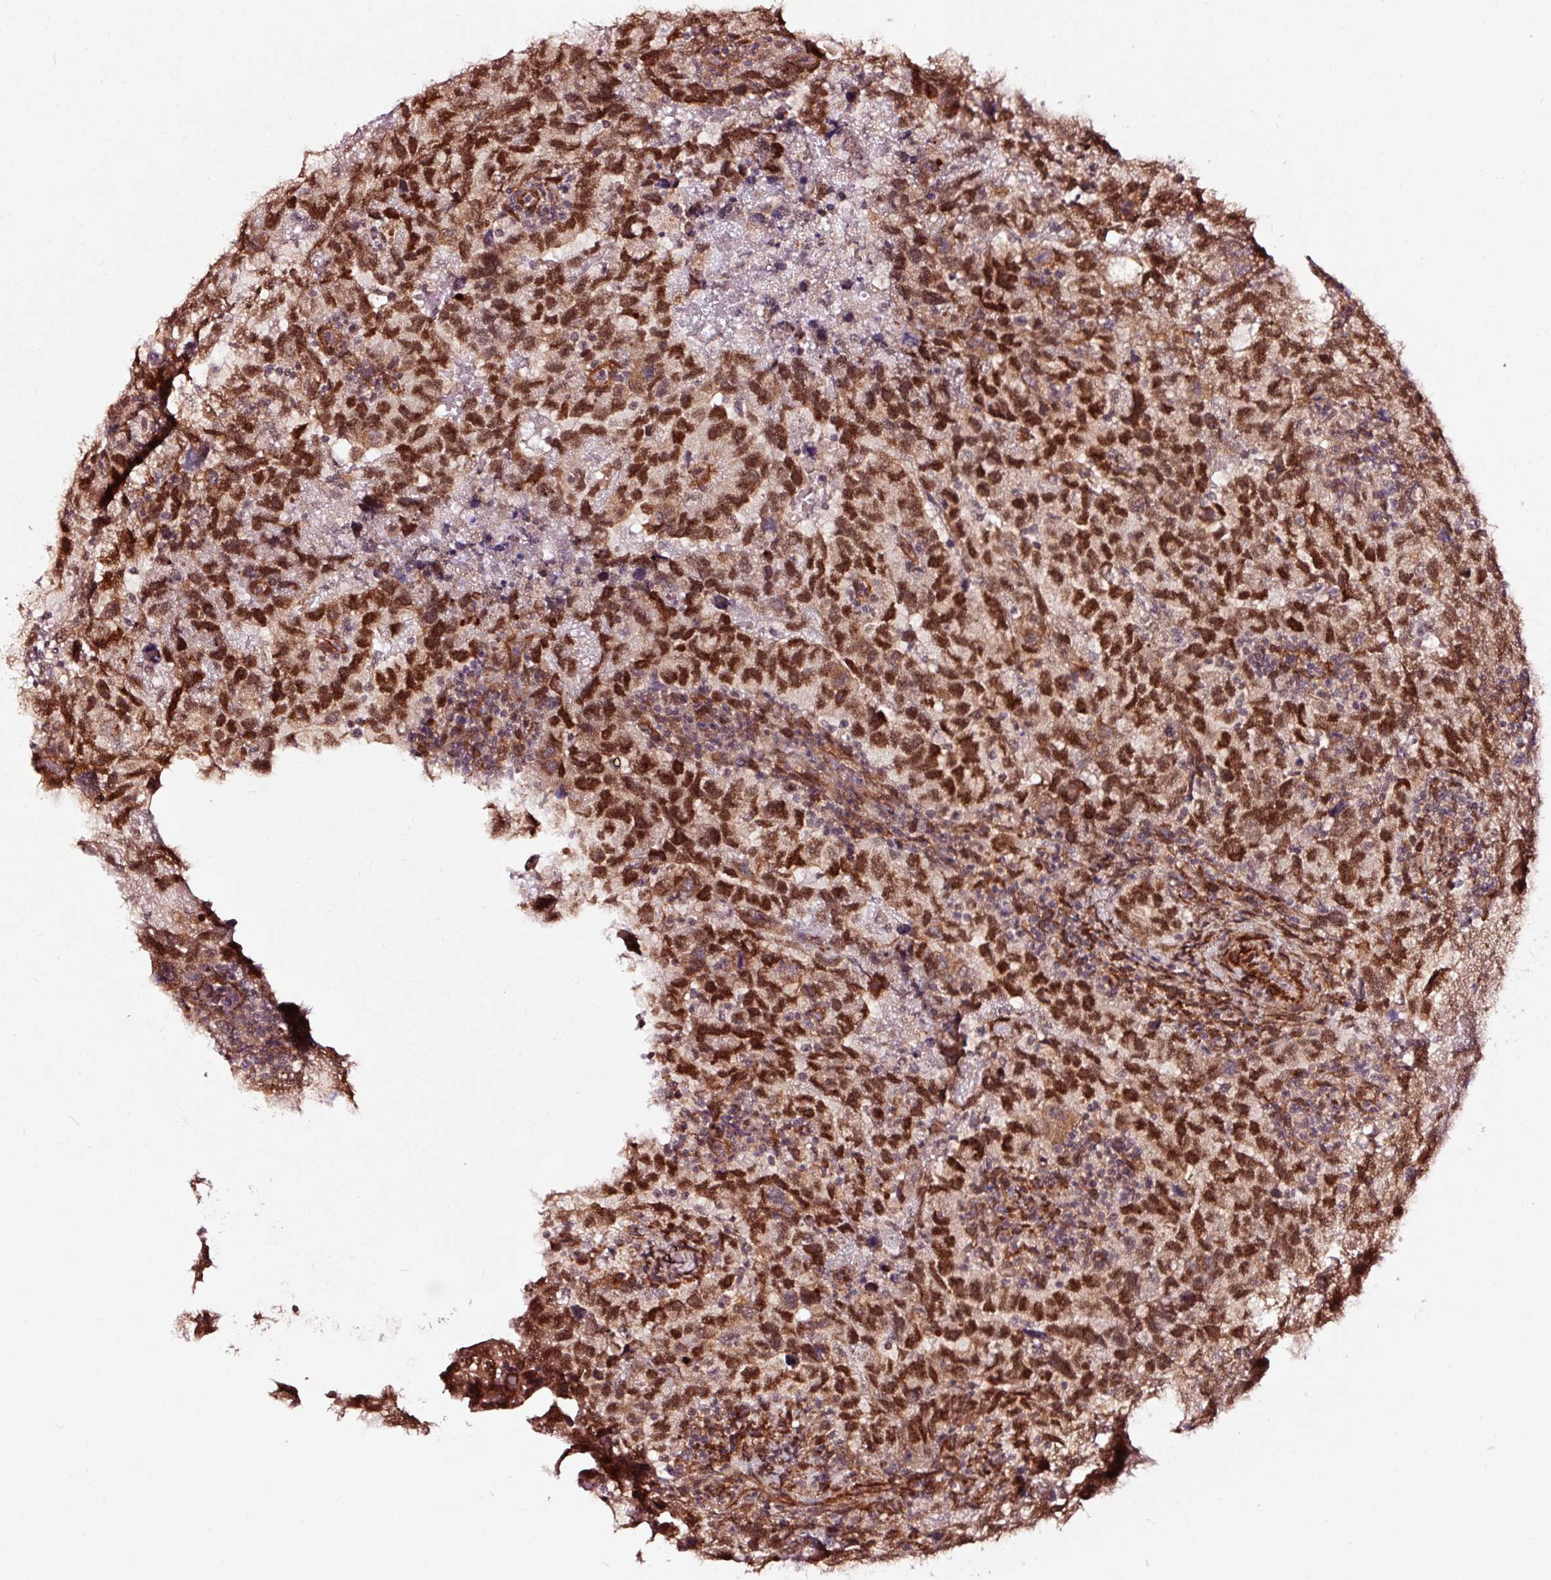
{"staining": {"intensity": "strong", "quantity": ">75%", "location": "nuclear"}, "tissue": "testis cancer", "cell_type": "Tumor cells", "image_type": "cancer", "snomed": [{"axis": "morphology", "description": "Carcinoma, Embryonal, NOS"}, {"axis": "topography", "description": "Testis"}], "caption": "A brown stain highlights strong nuclear staining of a protein in human embryonal carcinoma (testis) tumor cells.", "gene": "TPM1", "patient": {"sex": "male", "age": 24}}